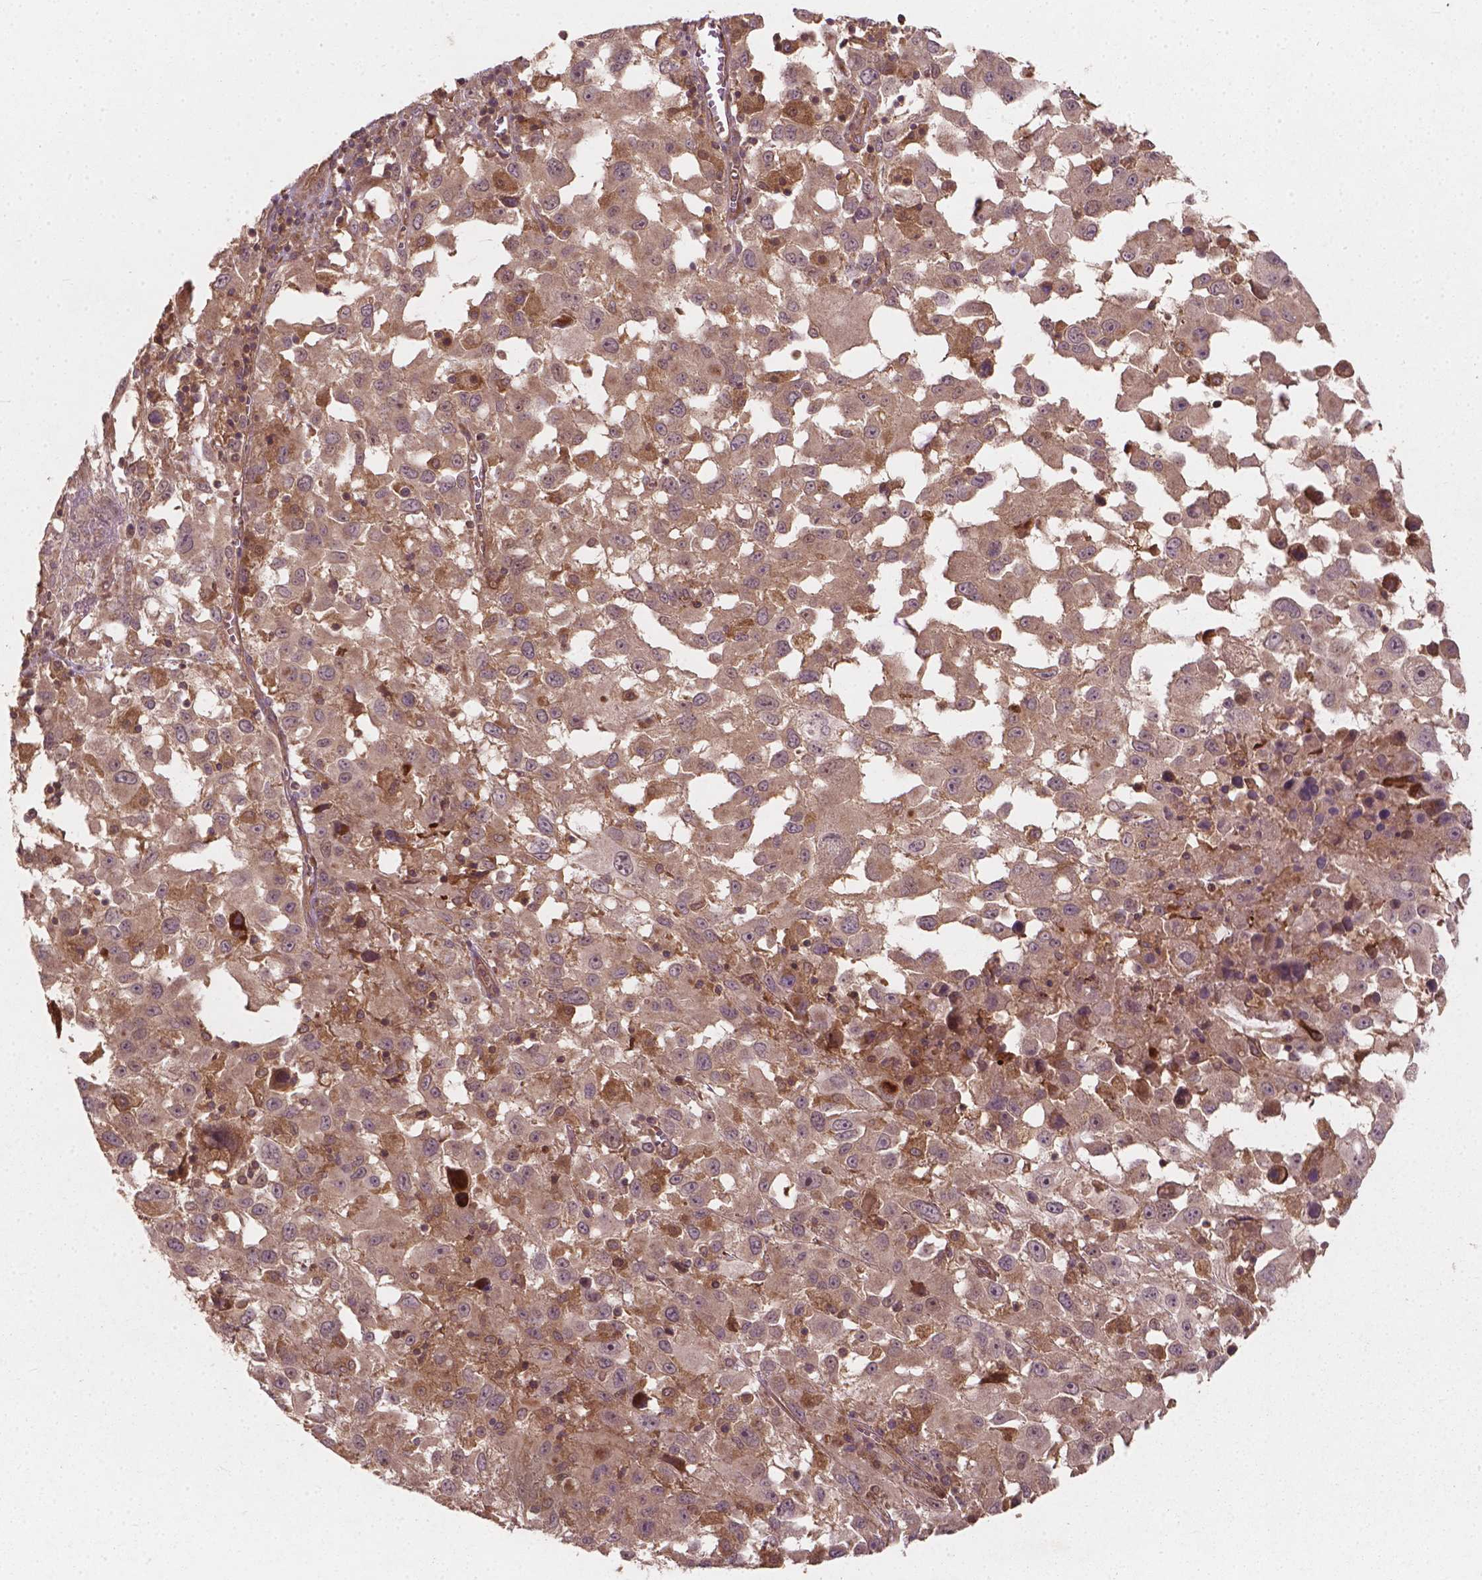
{"staining": {"intensity": "weak", "quantity": ">75%", "location": "cytoplasmic/membranous"}, "tissue": "melanoma", "cell_type": "Tumor cells", "image_type": "cancer", "snomed": [{"axis": "morphology", "description": "Malignant melanoma, Metastatic site"}, {"axis": "topography", "description": "Soft tissue"}], "caption": "Immunohistochemical staining of melanoma exhibits weak cytoplasmic/membranous protein staining in about >75% of tumor cells. (Stains: DAB in brown, nuclei in blue, Microscopy: brightfield microscopy at high magnification).", "gene": "CYFIP2", "patient": {"sex": "male", "age": 50}}